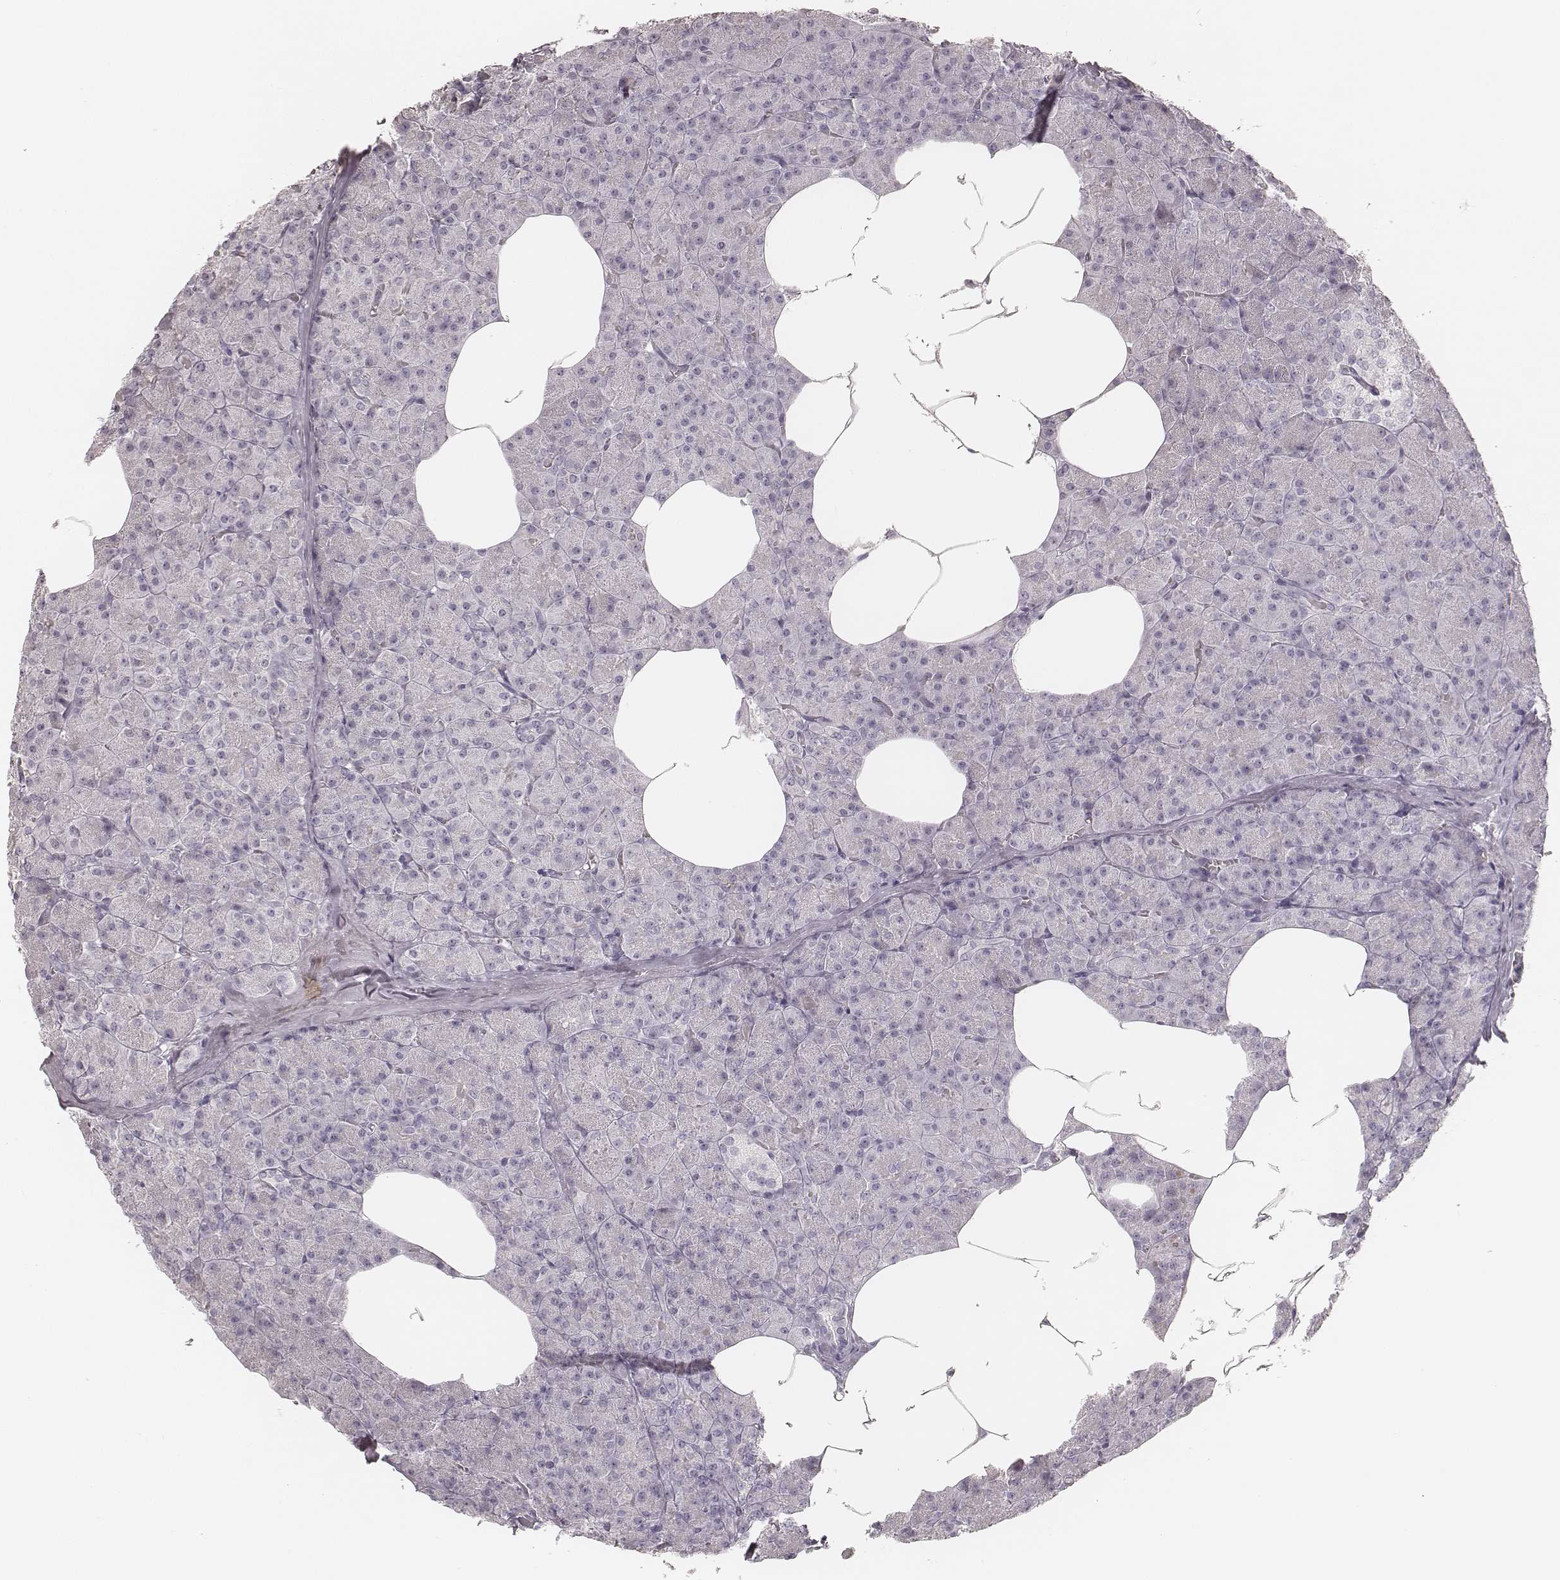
{"staining": {"intensity": "negative", "quantity": "none", "location": "none"}, "tissue": "pancreas", "cell_type": "Exocrine glandular cells", "image_type": "normal", "snomed": [{"axis": "morphology", "description": "Normal tissue, NOS"}, {"axis": "topography", "description": "Pancreas"}], "caption": "DAB immunohistochemical staining of unremarkable pancreas shows no significant staining in exocrine glandular cells.", "gene": "KRT31", "patient": {"sex": "female", "age": 45}}